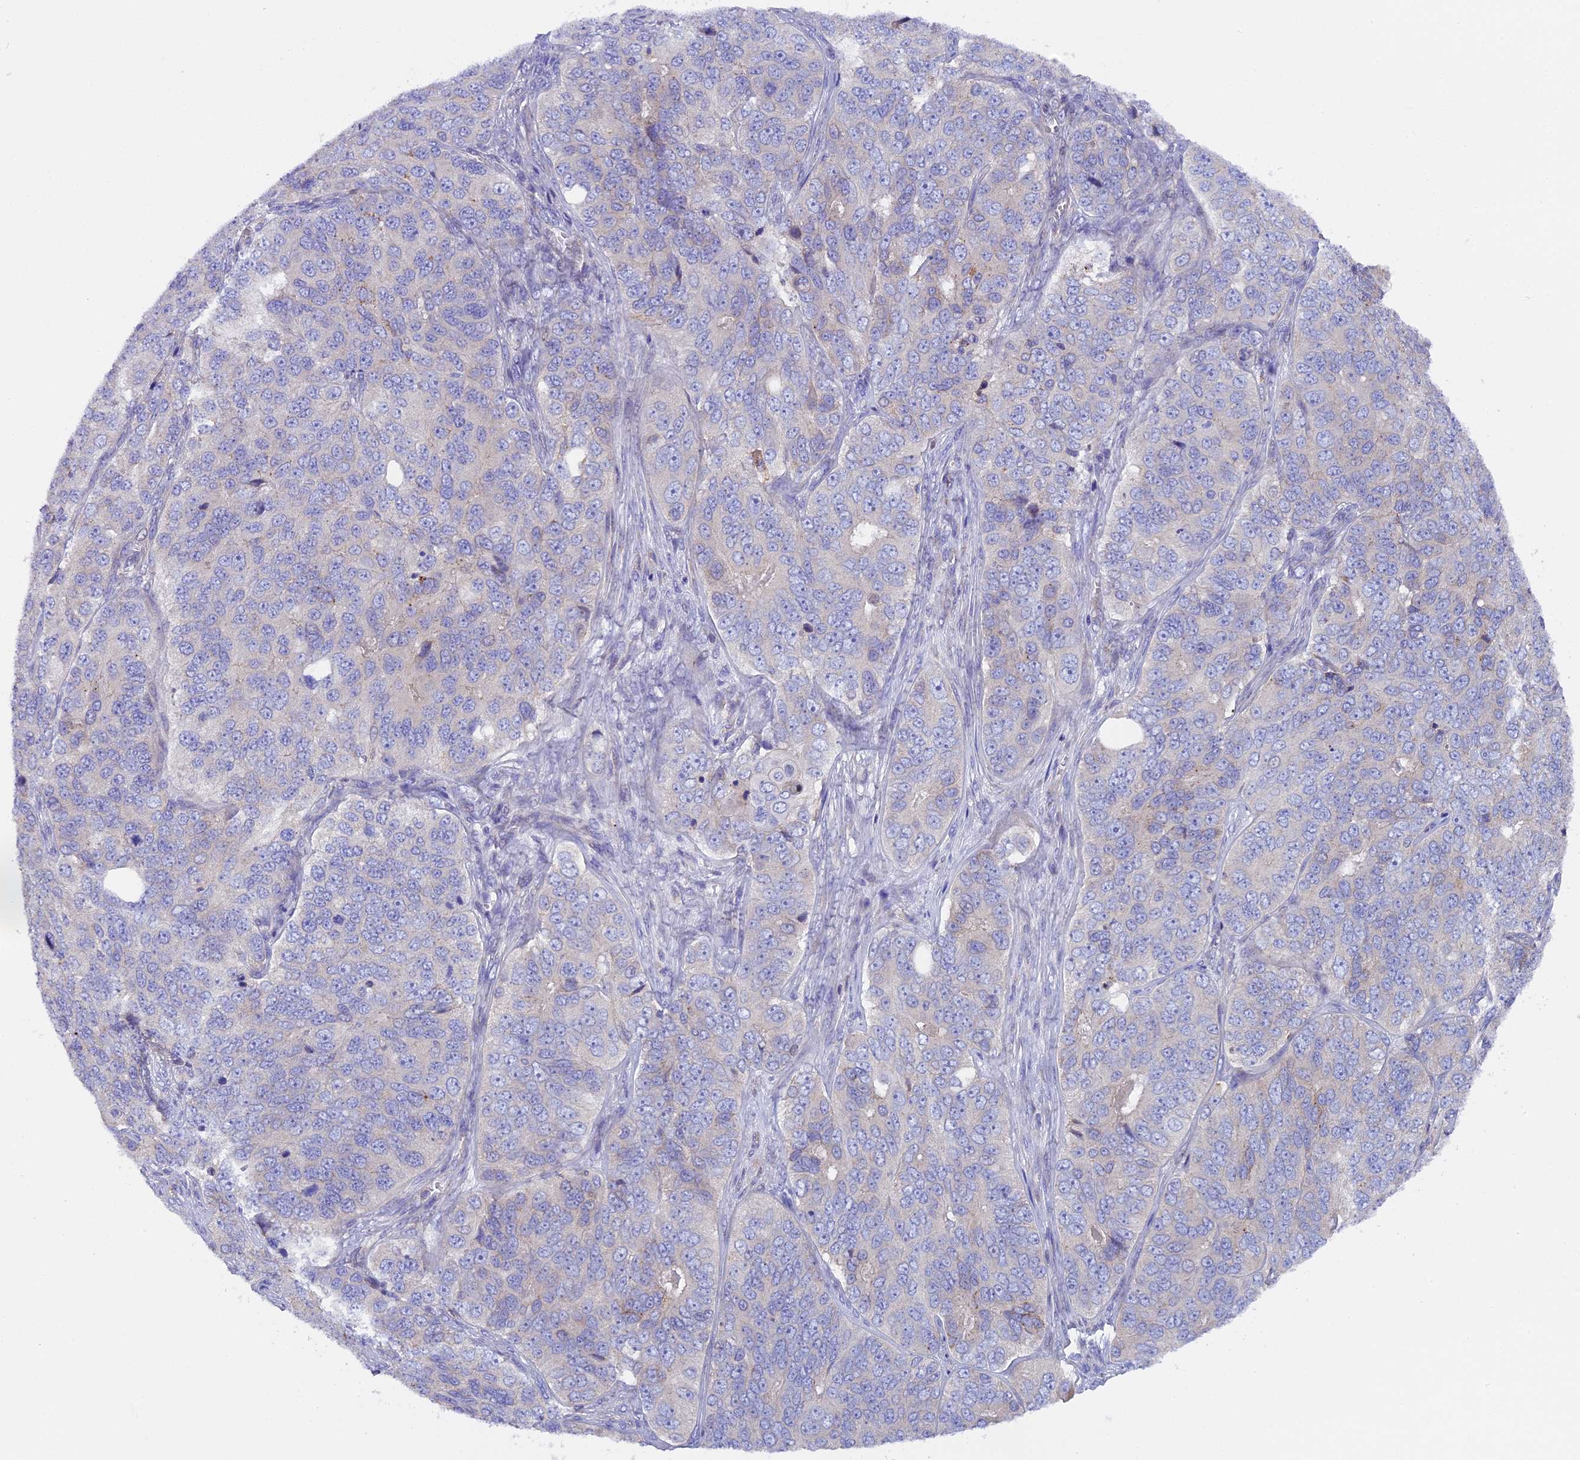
{"staining": {"intensity": "negative", "quantity": "none", "location": "none"}, "tissue": "ovarian cancer", "cell_type": "Tumor cells", "image_type": "cancer", "snomed": [{"axis": "morphology", "description": "Carcinoma, endometroid"}, {"axis": "topography", "description": "Ovary"}], "caption": "Immunohistochemistry of human ovarian endometroid carcinoma demonstrates no positivity in tumor cells.", "gene": "PIGU", "patient": {"sex": "female", "age": 51}}